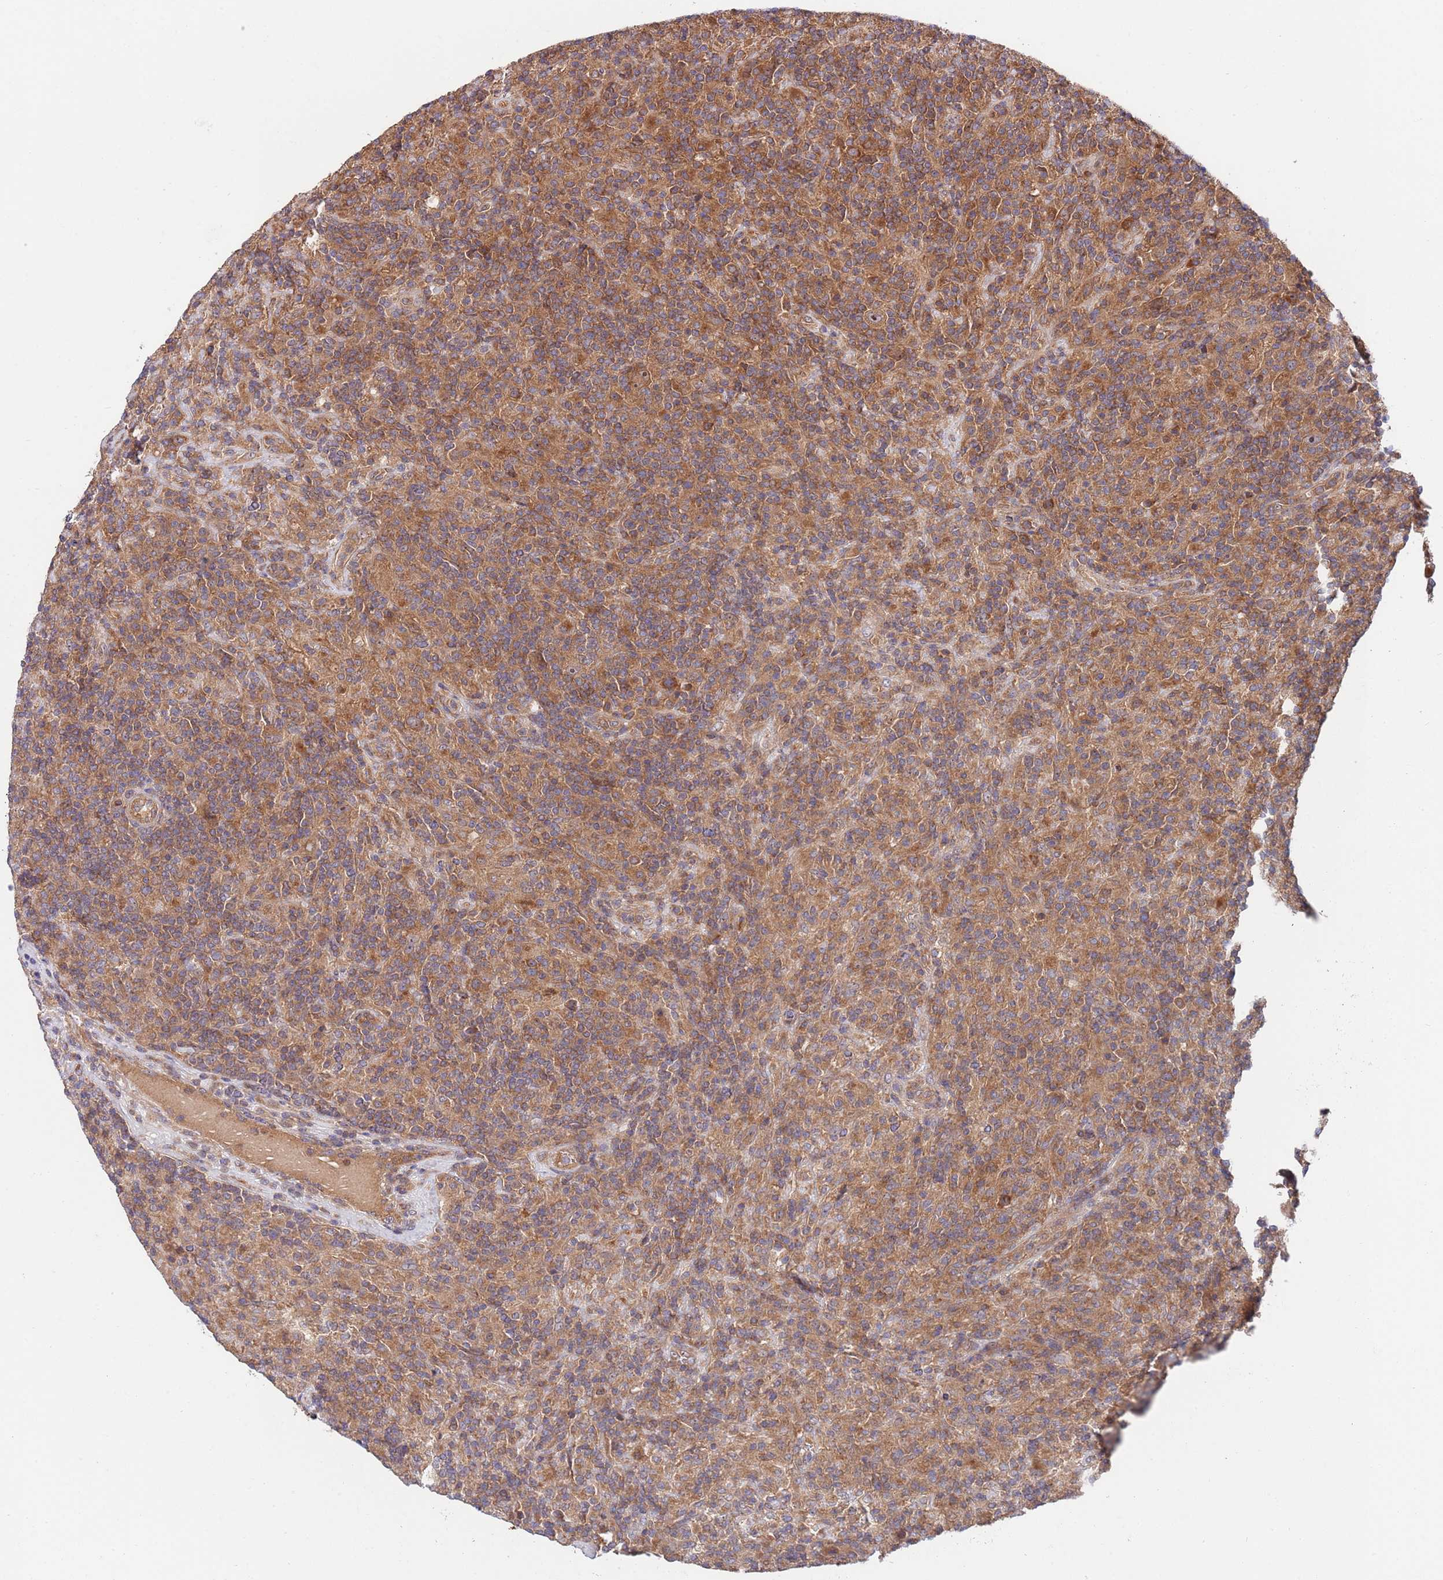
{"staining": {"intensity": "moderate", "quantity": ">75%", "location": "cytoplasmic/membranous"}, "tissue": "lymphoma", "cell_type": "Tumor cells", "image_type": "cancer", "snomed": [{"axis": "morphology", "description": "Hodgkin's disease, NOS"}, {"axis": "topography", "description": "Lymph node"}], "caption": "Immunohistochemical staining of Hodgkin's disease demonstrates moderate cytoplasmic/membranous protein positivity in approximately >75% of tumor cells.", "gene": "EIF3F", "patient": {"sex": "male", "age": 70}}